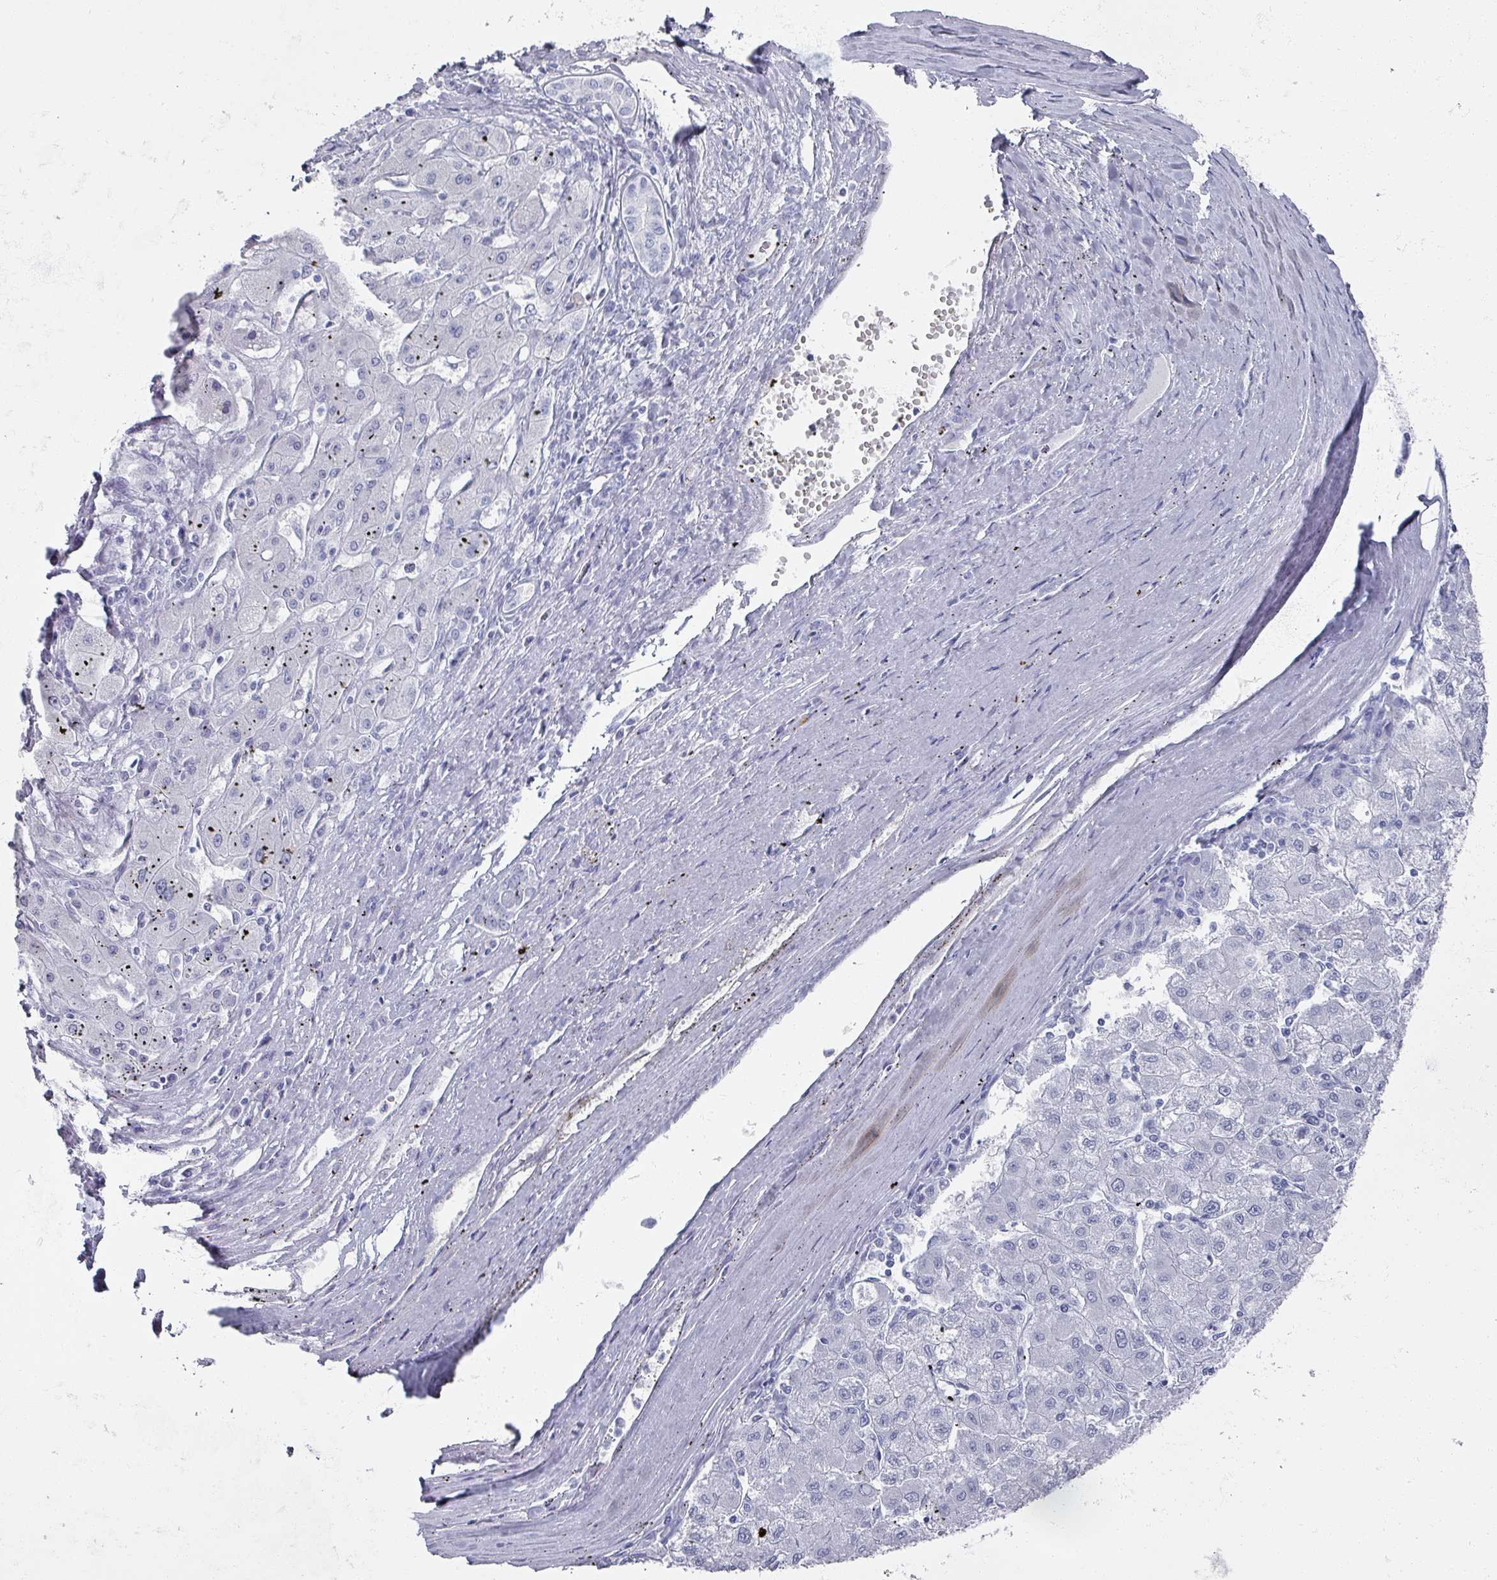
{"staining": {"intensity": "negative", "quantity": "none", "location": "none"}, "tissue": "liver cancer", "cell_type": "Tumor cells", "image_type": "cancer", "snomed": [{"axis": "morphology", "description": "Carcinoma, Hepatocellular, NOS"}, {"axis": "topography", "description": "Liver"}], "caption": "Tumor cells are negative for protein expression in human liver cancer. (DAB immunohistochemistry (IHC), high magnification).", "gene": "OMG", "patient": {"sex": "male", "age": 72}}